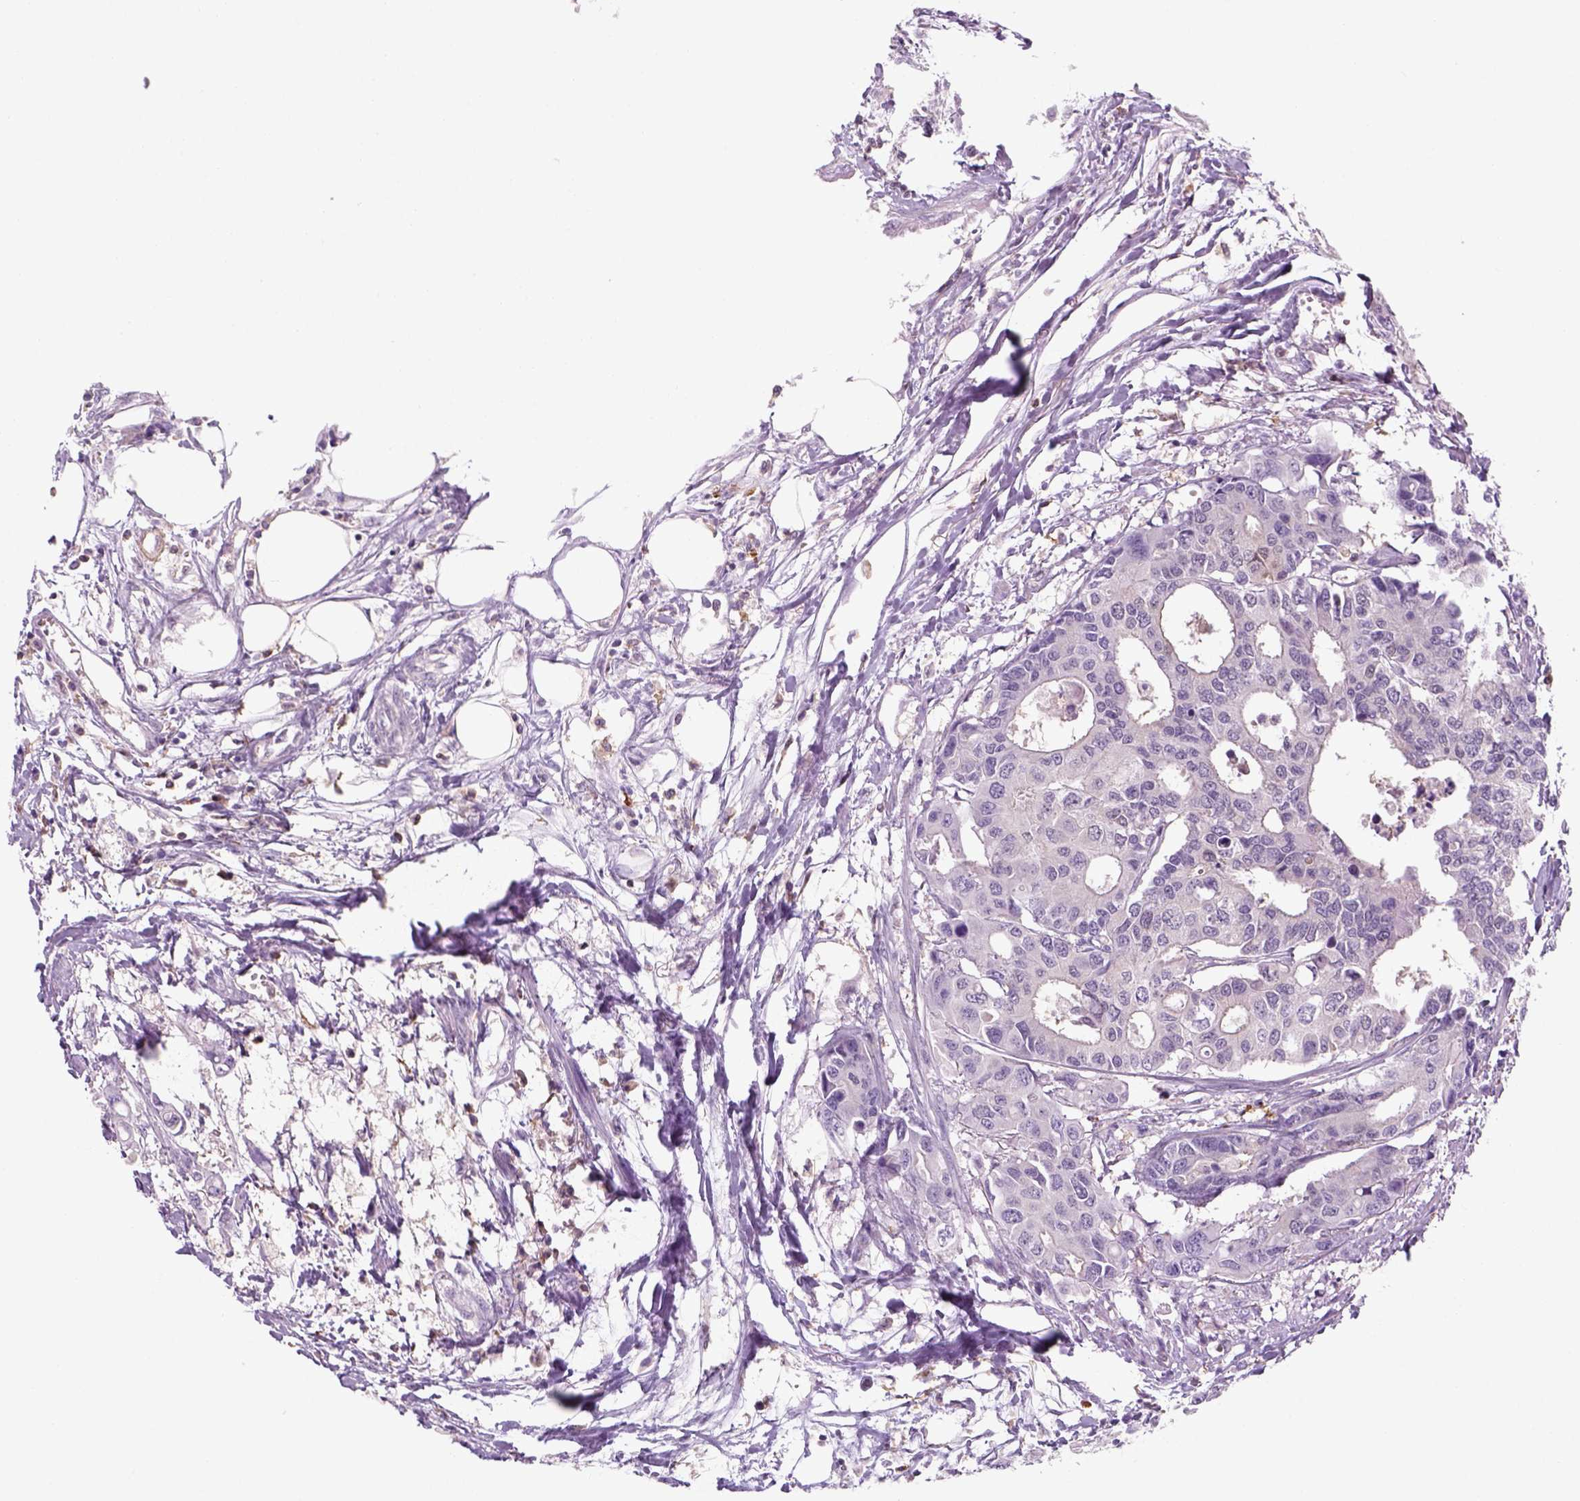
{"staining": {"intensity": "negative", "quantity": "none", "location": "none"}, "tissue": "colorectal cancer", "cell_type": "Tumor cells", "image_type": "cancer", "snomed": [{"axis": "morphology", "description": "Adenocarcinoma, NOS"}, {"axis": "topography", "description": "Colon"}], "caption": "Immunohistochemistry of colorectal adenocarcinoma shows no expression in tumor cells.", "gene": "GOT1", "patient": {"sex": "male", "age": 77}}